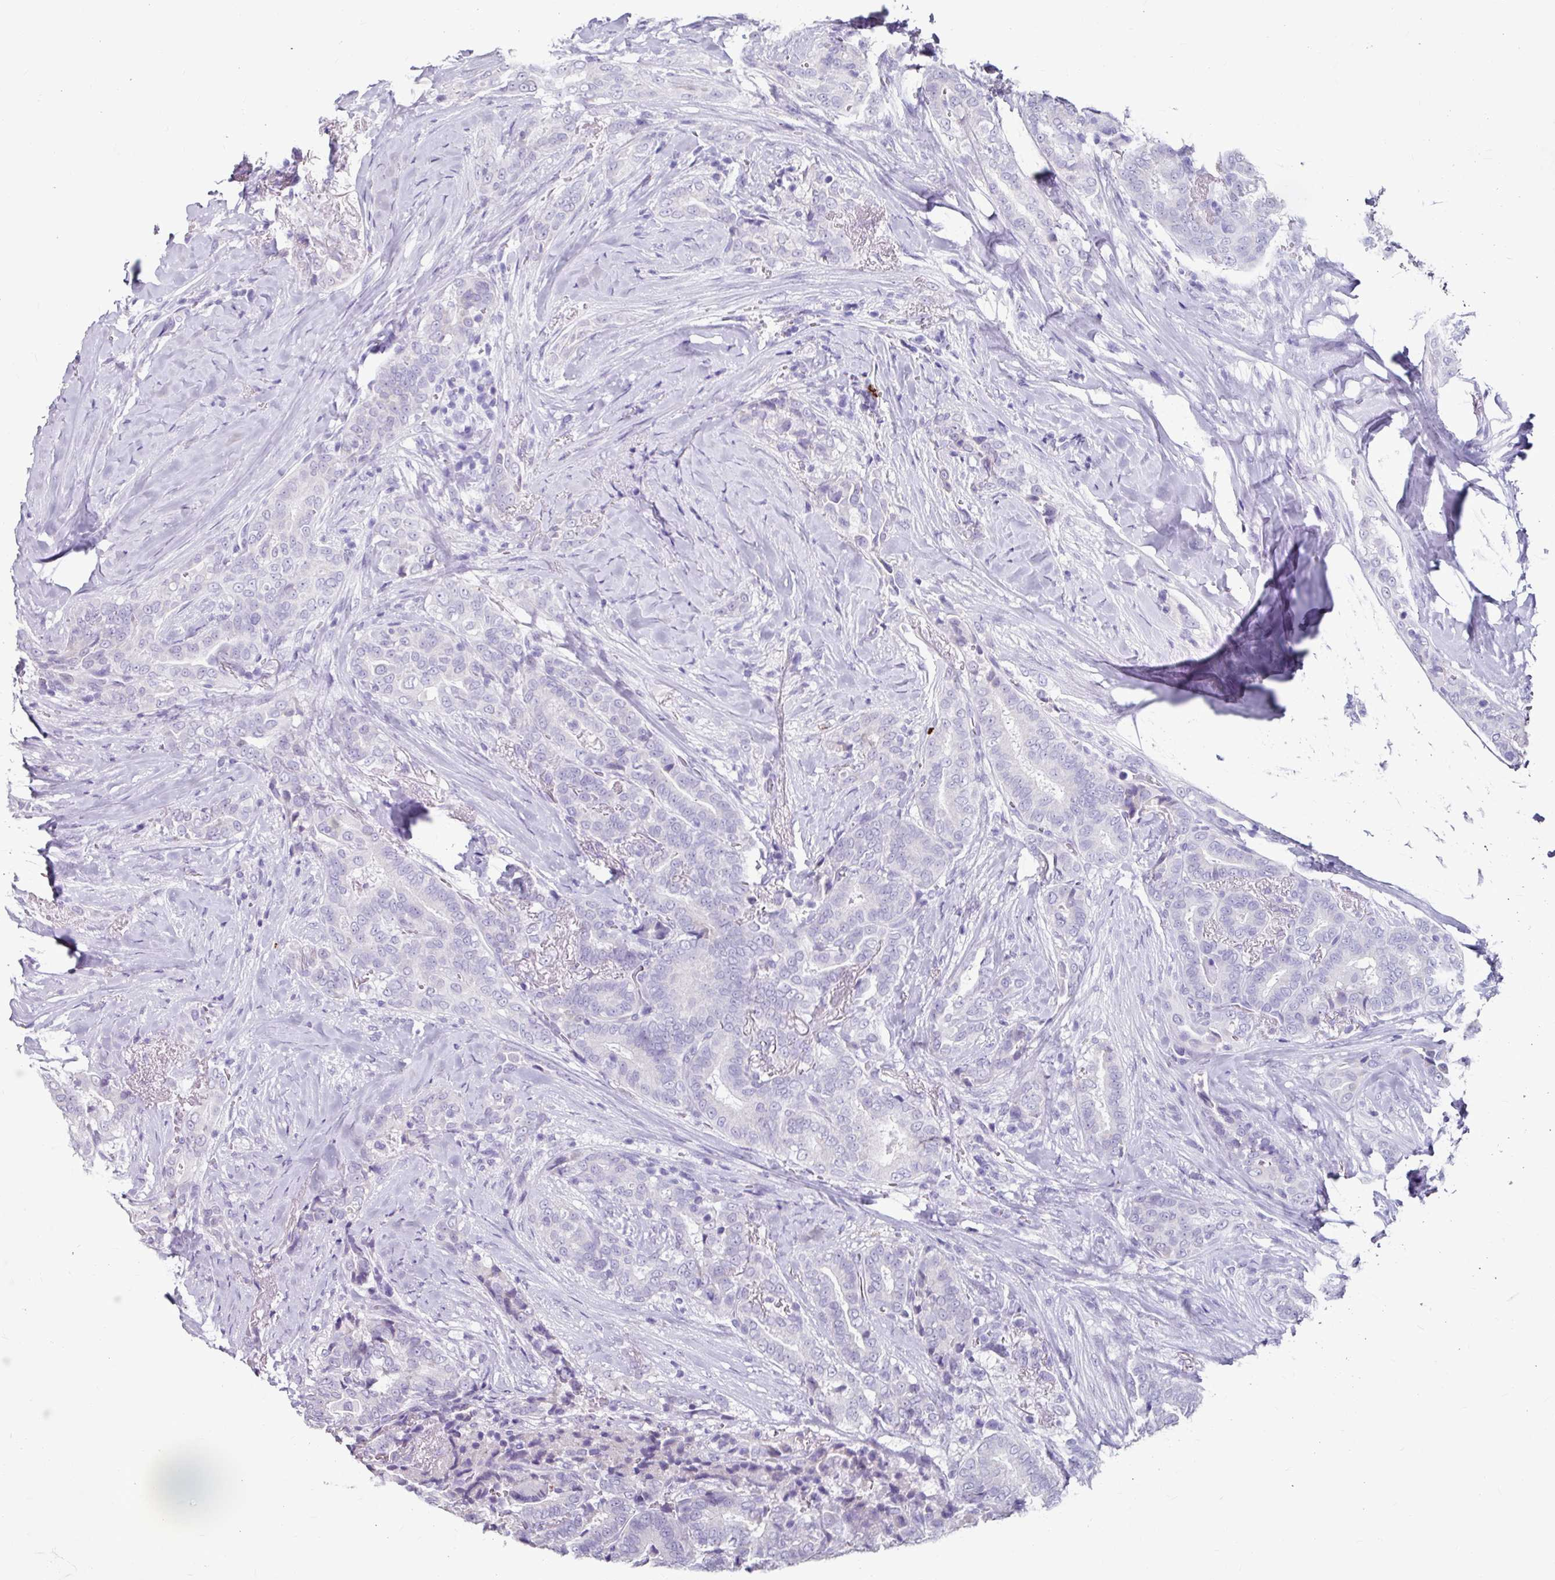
{"staining": {"intensity": "negative", "quantity": "none", "location": "none"}, "tissue": "thyroid cancer", "cell_type": "Tumor cells", "image_type": "cancer", "snomed": [{"axis": "morphology", "description": "Papillary adenocarcinoma, NOS"}, {"axis": "topography", "description": "Thyroid gland"}], "caption": "Tumor cells are negative for brown protein staining in thyroid papillary adenocarcinoma. (DAB immunohistochemistry (IHC) with hematoxylin counter stain).", "gene": "ANKRD1", "patient": {"sex": "male", "age": 61}}